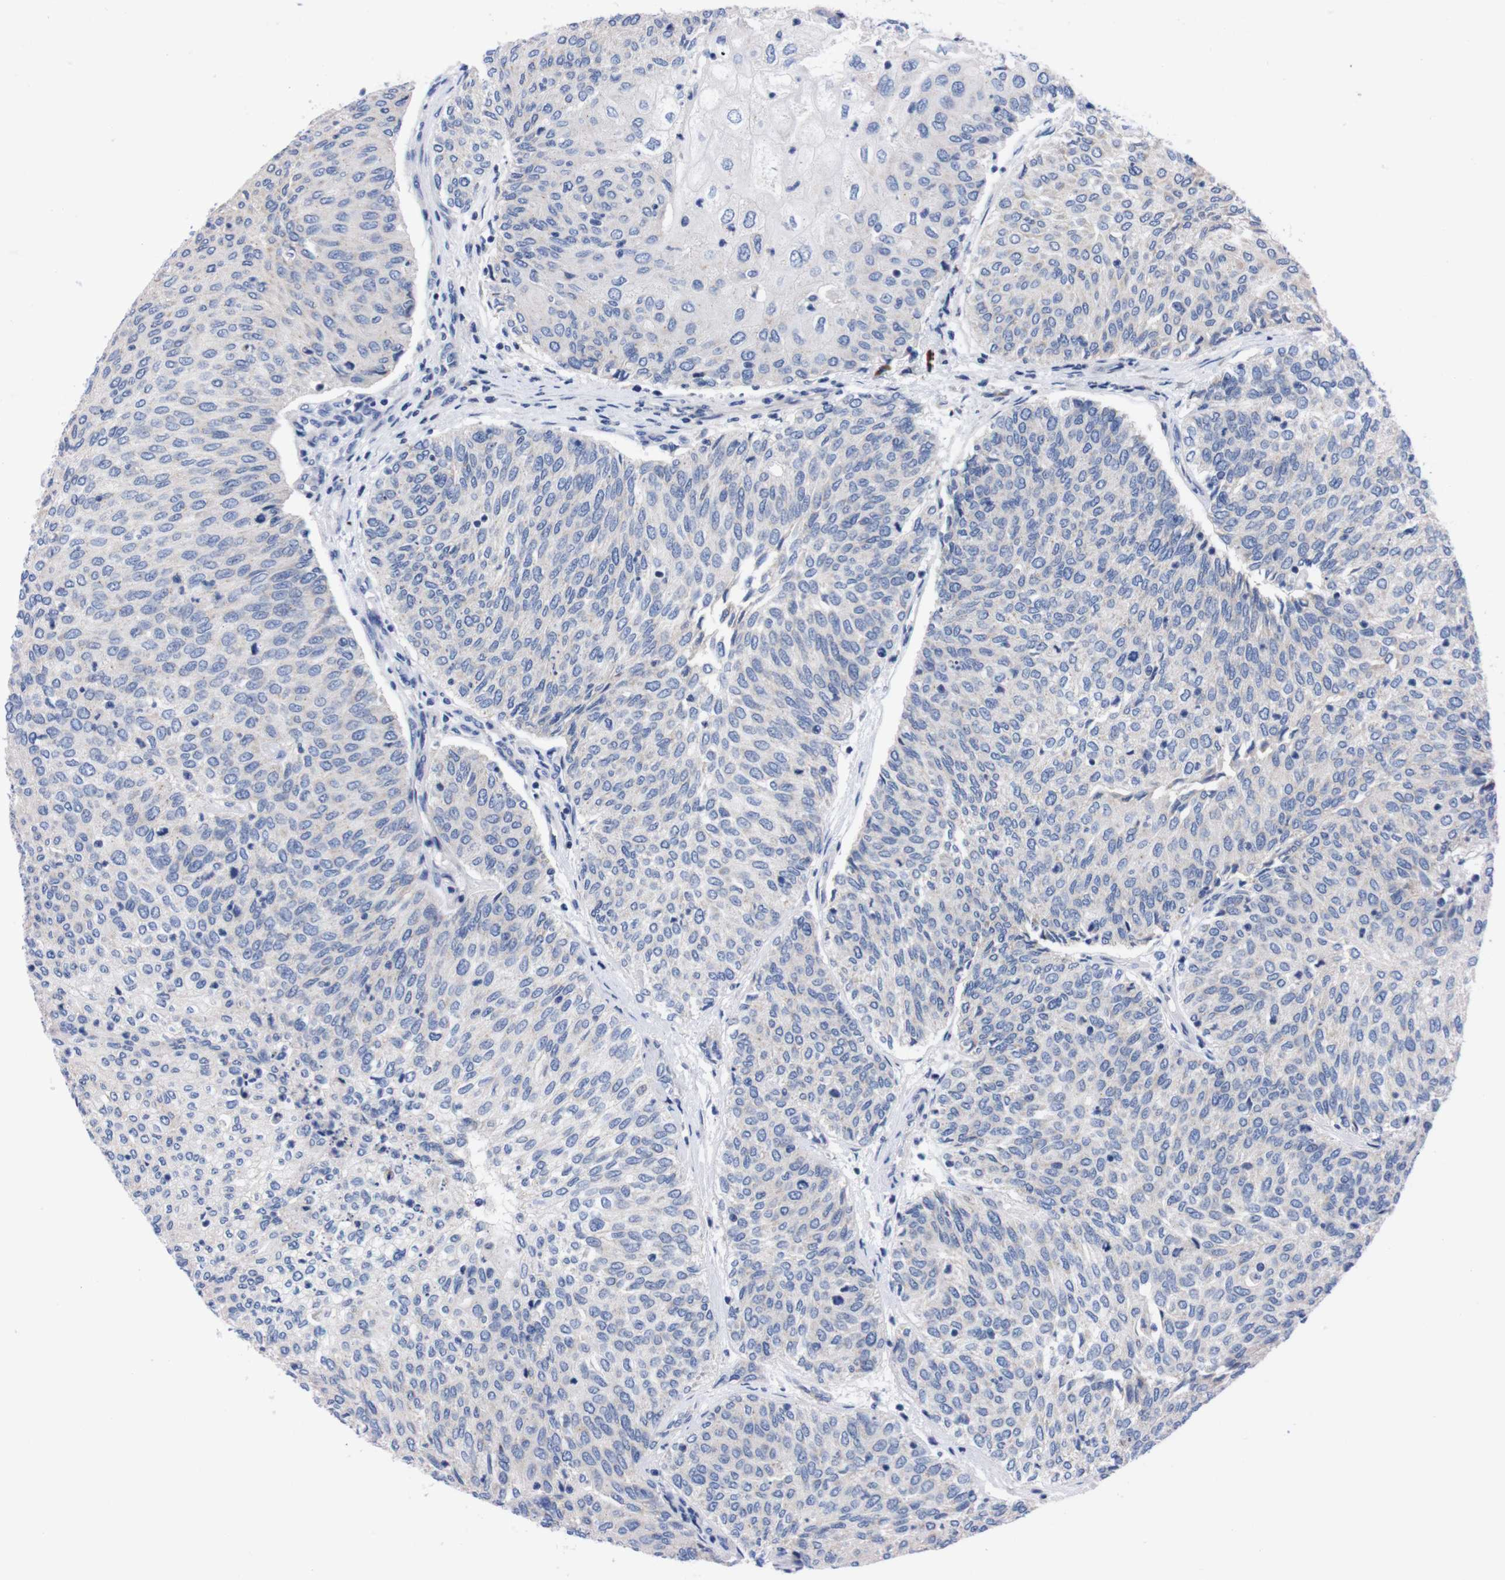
{"staining": {"intensity": "negative", "quantity": "none", "location": "none"}, "tissue": "urothelial cancer", "cell_type": "Tumor cells", "image_type": "cancer", "snomed": [{"axis": "morphology", "description": "Urothelial carcinoma, Low grade"}, {"axis": "topography", "description": "Urinary bladder"}], "caption": "Tumor cells are negative for brown protein staining in urothelial carcinoma (low-grade). (Stains: DAB (3,3'-diaminobenzidine) immunohistochemistry (IHC) with hematoxylin counter stain, Microscopy: brightfield microscopy at high magnification).", "gene": "FAM210A", "patient": {"sex": "female", "age": 79}}